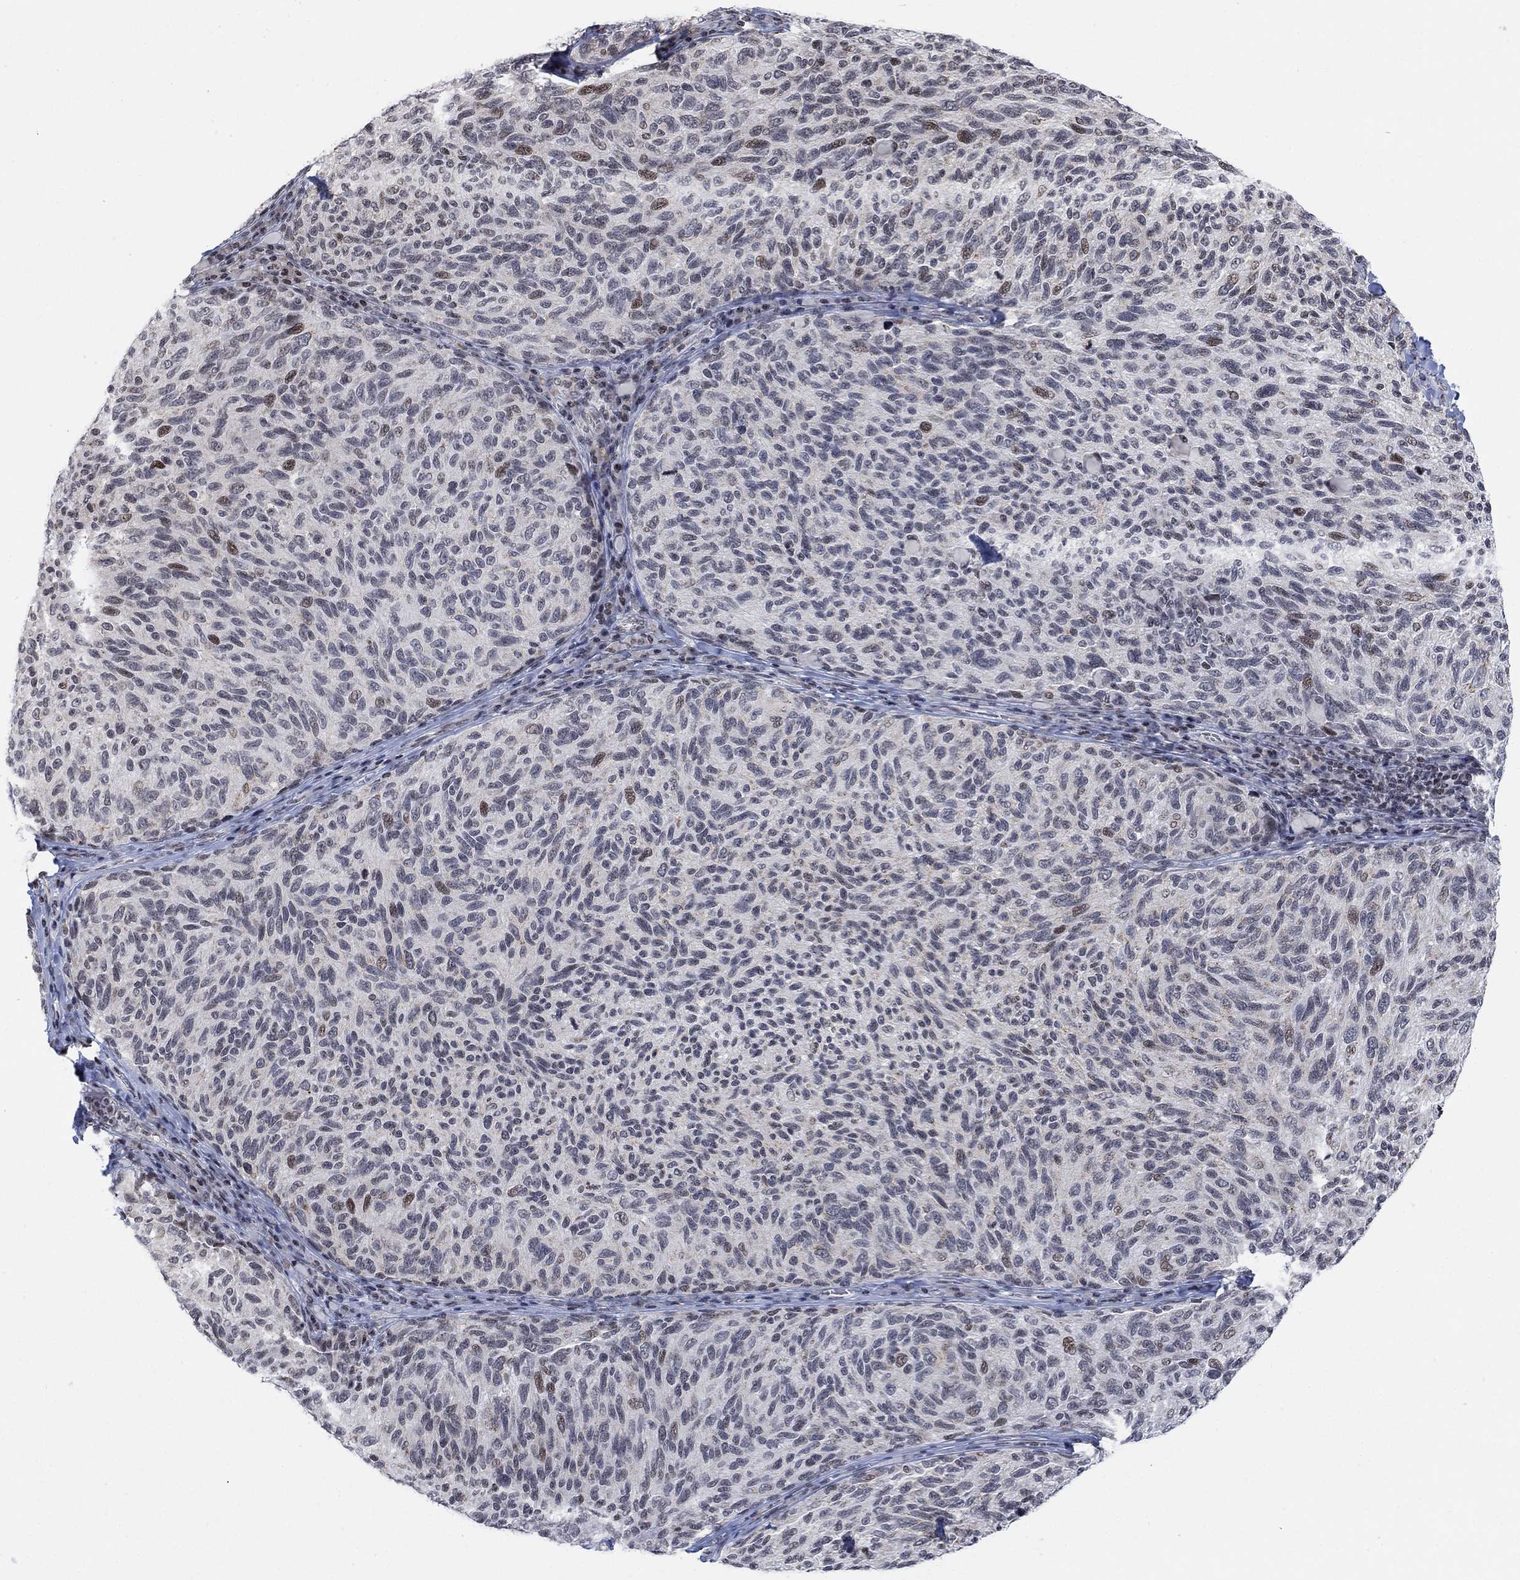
{"staining": {"intensity": "weak", "quantity": "<25%", "location": "nuclear"}, "tissue": "melanoma", "cell_type": "Tumor cells", "image_type": "cancer", "snomed": [{"axis": "morphology", "description": "Malignant melanoma, NOS"}, {"axis": "topography", "description": "Skin"}], "caption": "Immunohistochemistry image of human malignant melanoma stained for a protein (brown), which demonstrates no positivity in tumor cells.", "gene": "ABHD14A", "patient": {"sex": "female", "age": 73}}